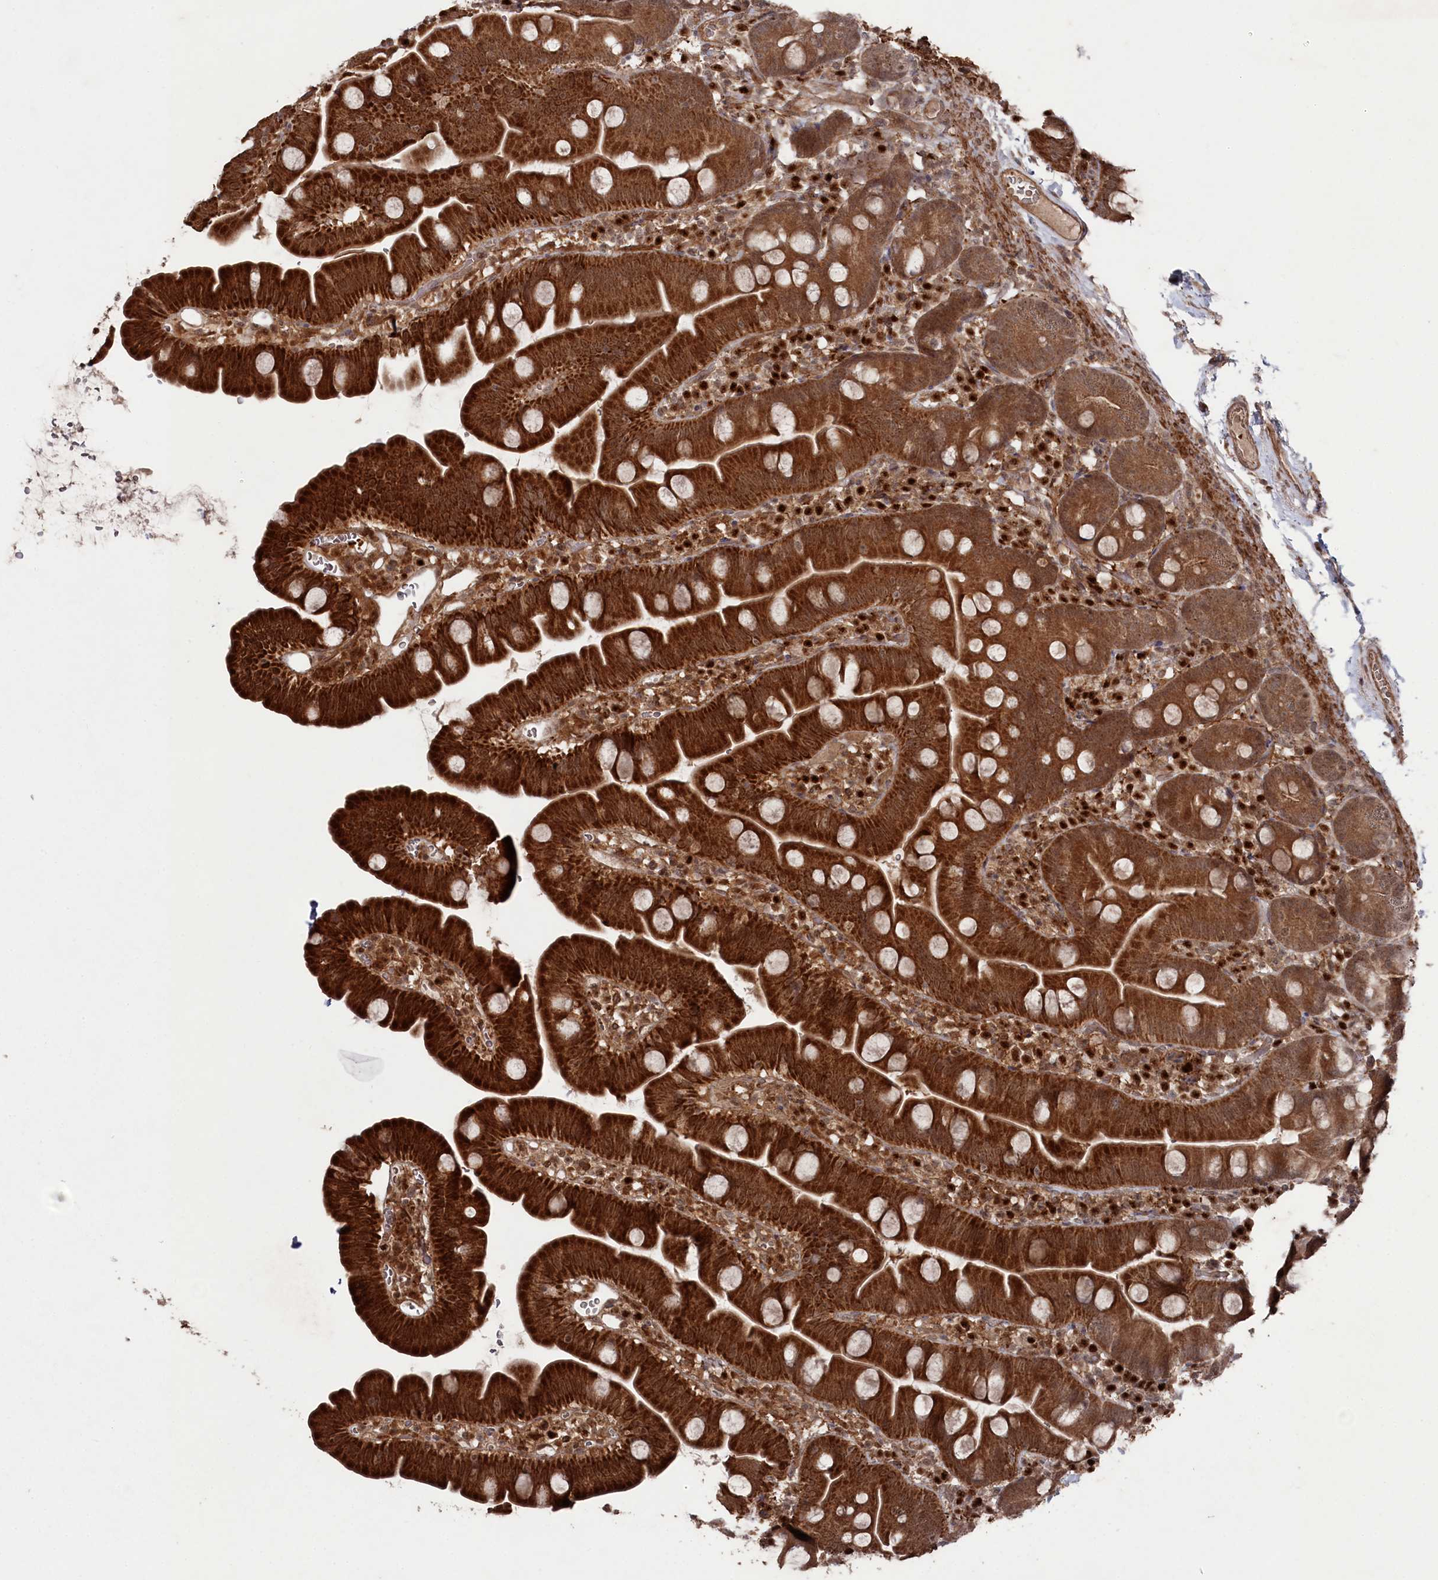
{"staining": {"intensity": "strong", "quantity": ">75%", "location": "cytoplasmic/membranous"}, "tissue": "small intestine", "cell_type": "Glandular cells", "image_type": "normal", "snomed": [{"axis": "morphology", "description": "Normal tissue, NOS"}, {"axis": "topography", "description": "Small intestine"}], "caption": "Normal small intestine displays strong cytoplasmic/membranous staining in about >75% of glandular cells (DAB = brown stain, brightfield microscopy at high magnification)..", "gene": "BORCS7", "patient": {"sex": "female", "age": 68}}